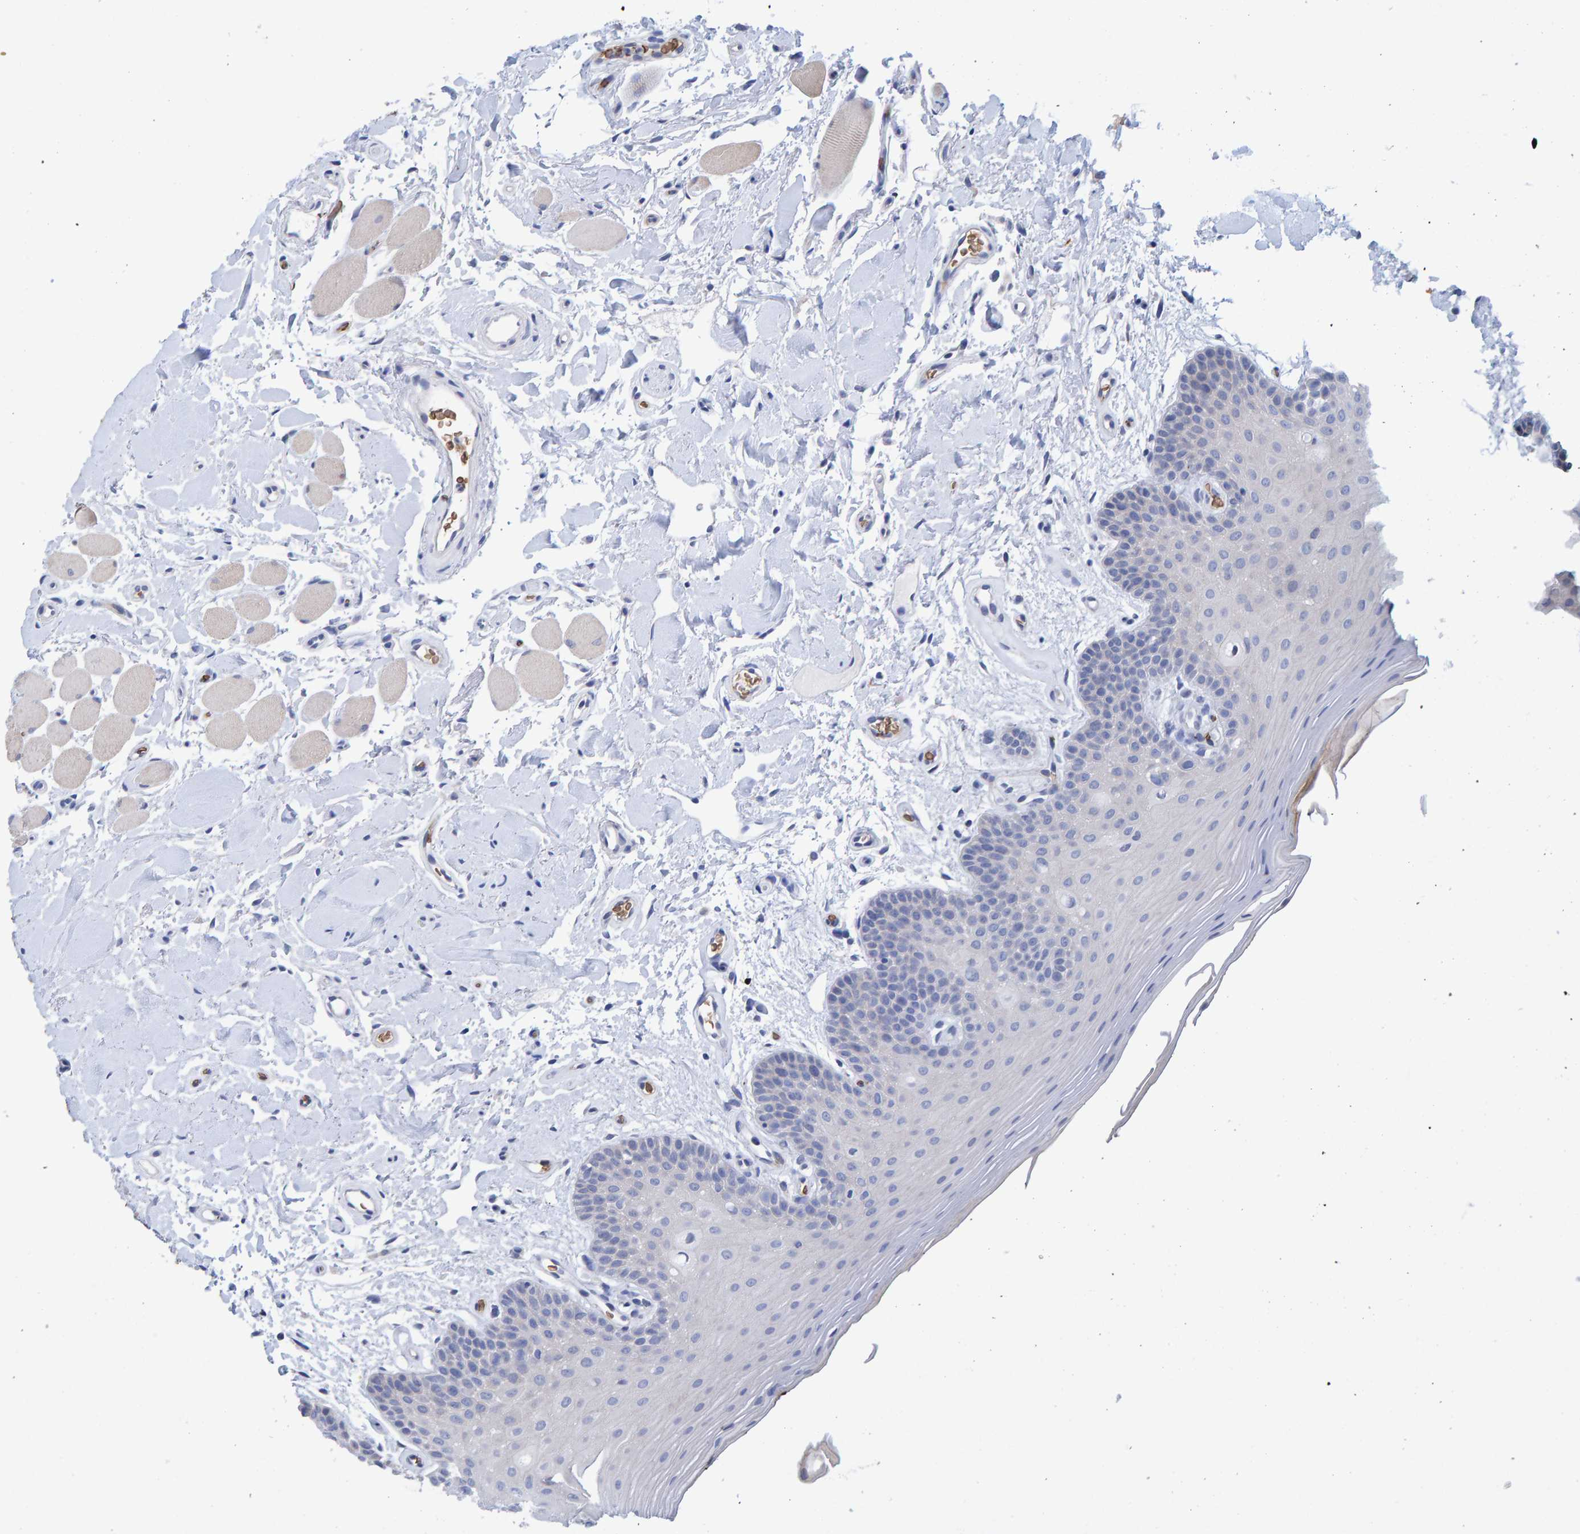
{"staining": {"intensity": "negative", "quantity": "none", "location": "none"}, "tissue": "oral mucosa", "cell_type": "Squamous epithelial cells", "image_type": "normal", "snomed": [{"axis": "morphology", "description": "Normal tissue, NOS"}, {"axis": "topography", "description": "Oral tissue"}], "caption": "IHC of unremarkable oral mucosa displays no positivity in squamous epithelial cells.", "gene": "VPS9D1", "patient": {"sex": "male", "age": 62}}